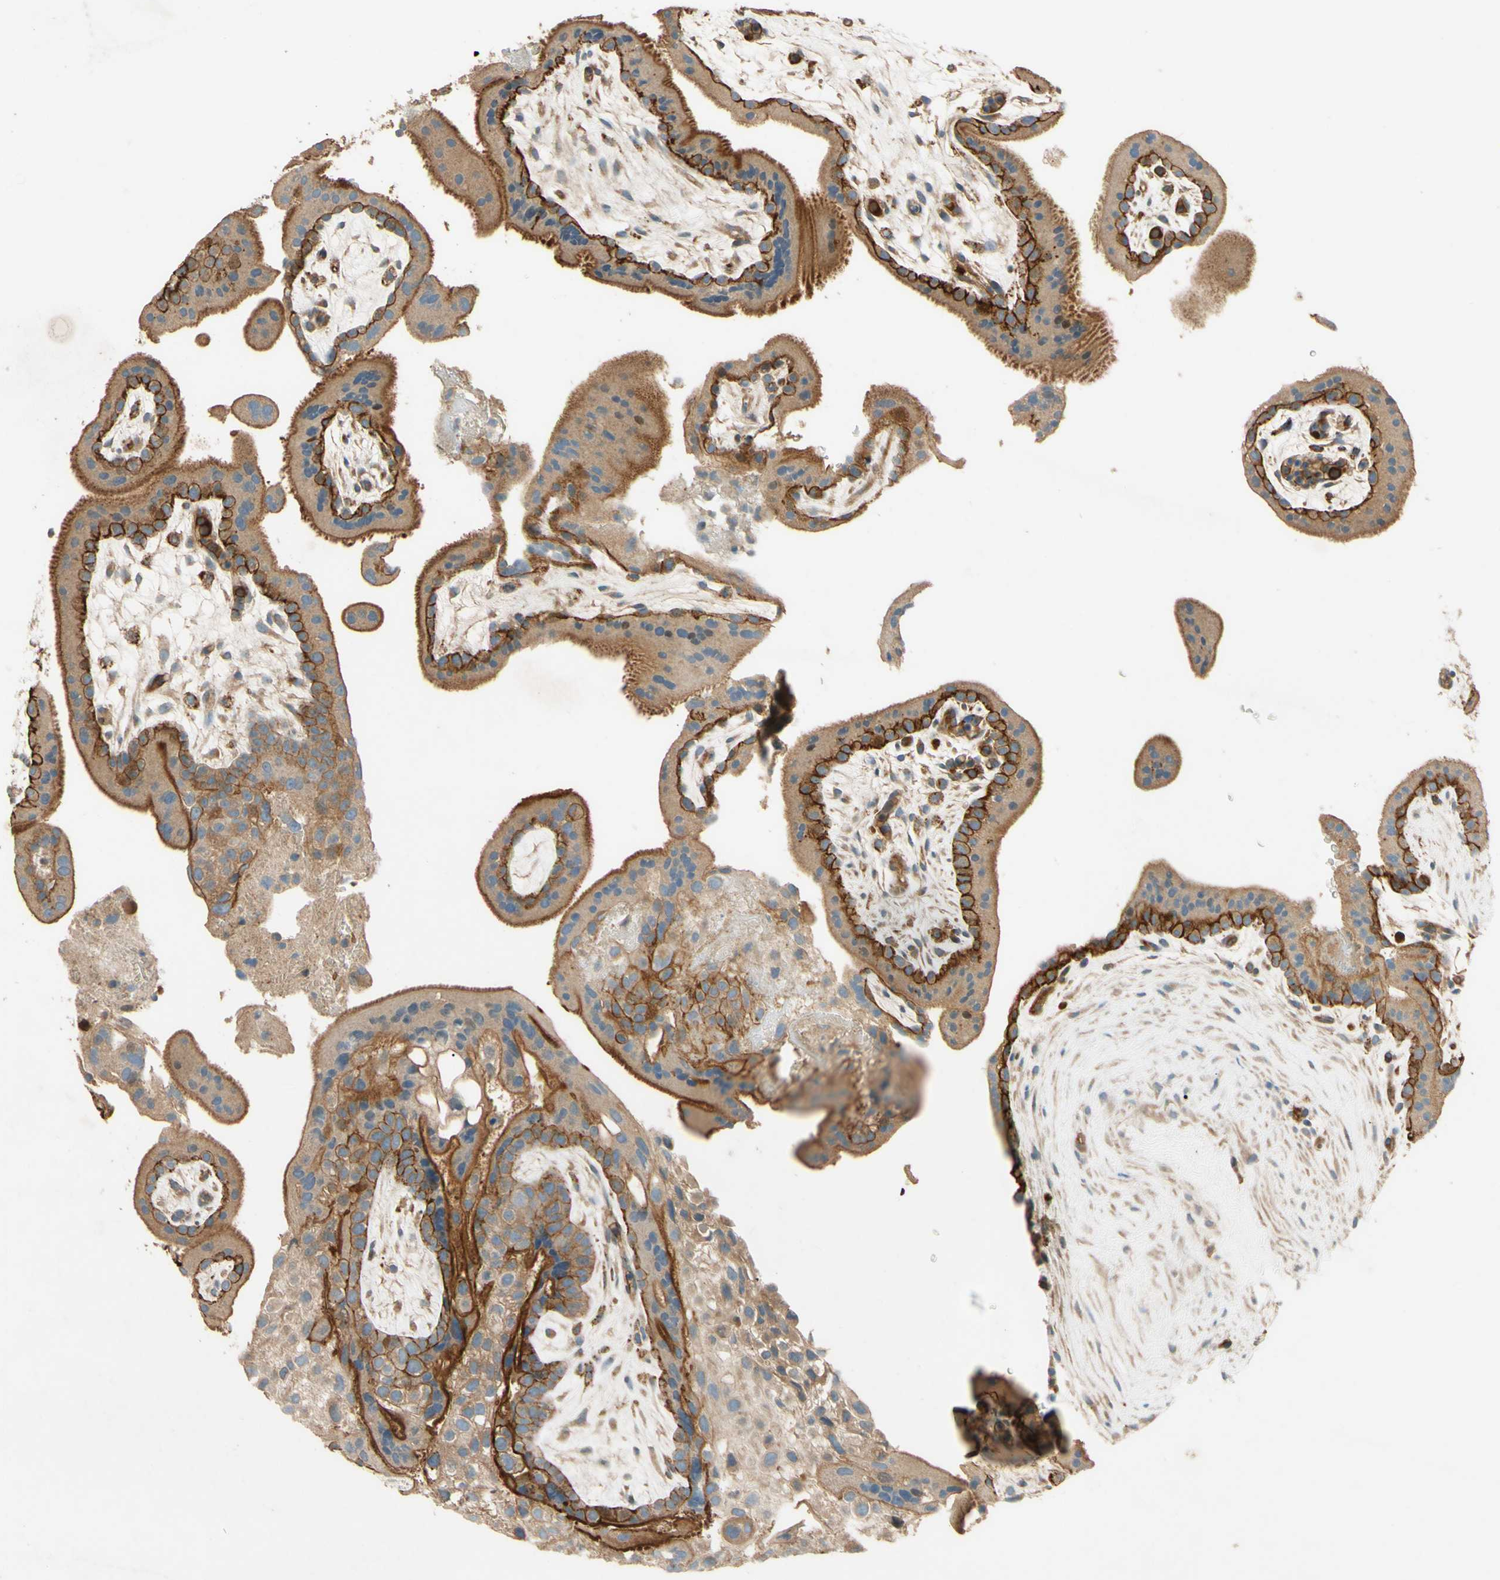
{"staining": {"intensity": "weak", "quantity": ">75%", "location": "cytoplasmic/membranous"}, "tissue": "placenta", "cell_type": "Decidual cells", "image_type": "normal", "snomed": [{"axis": "morphology", "description": "Normal tissue, NOS"}, {"axis": "topography", "description": "Placenta"}], "caption": "Protein staining reveals weak cytoplasmic/membranous staining in about >75% of decidual cells in normal placenta.", "gene": "ADAM17", "patient": {"sex": "female", "age": 19}}